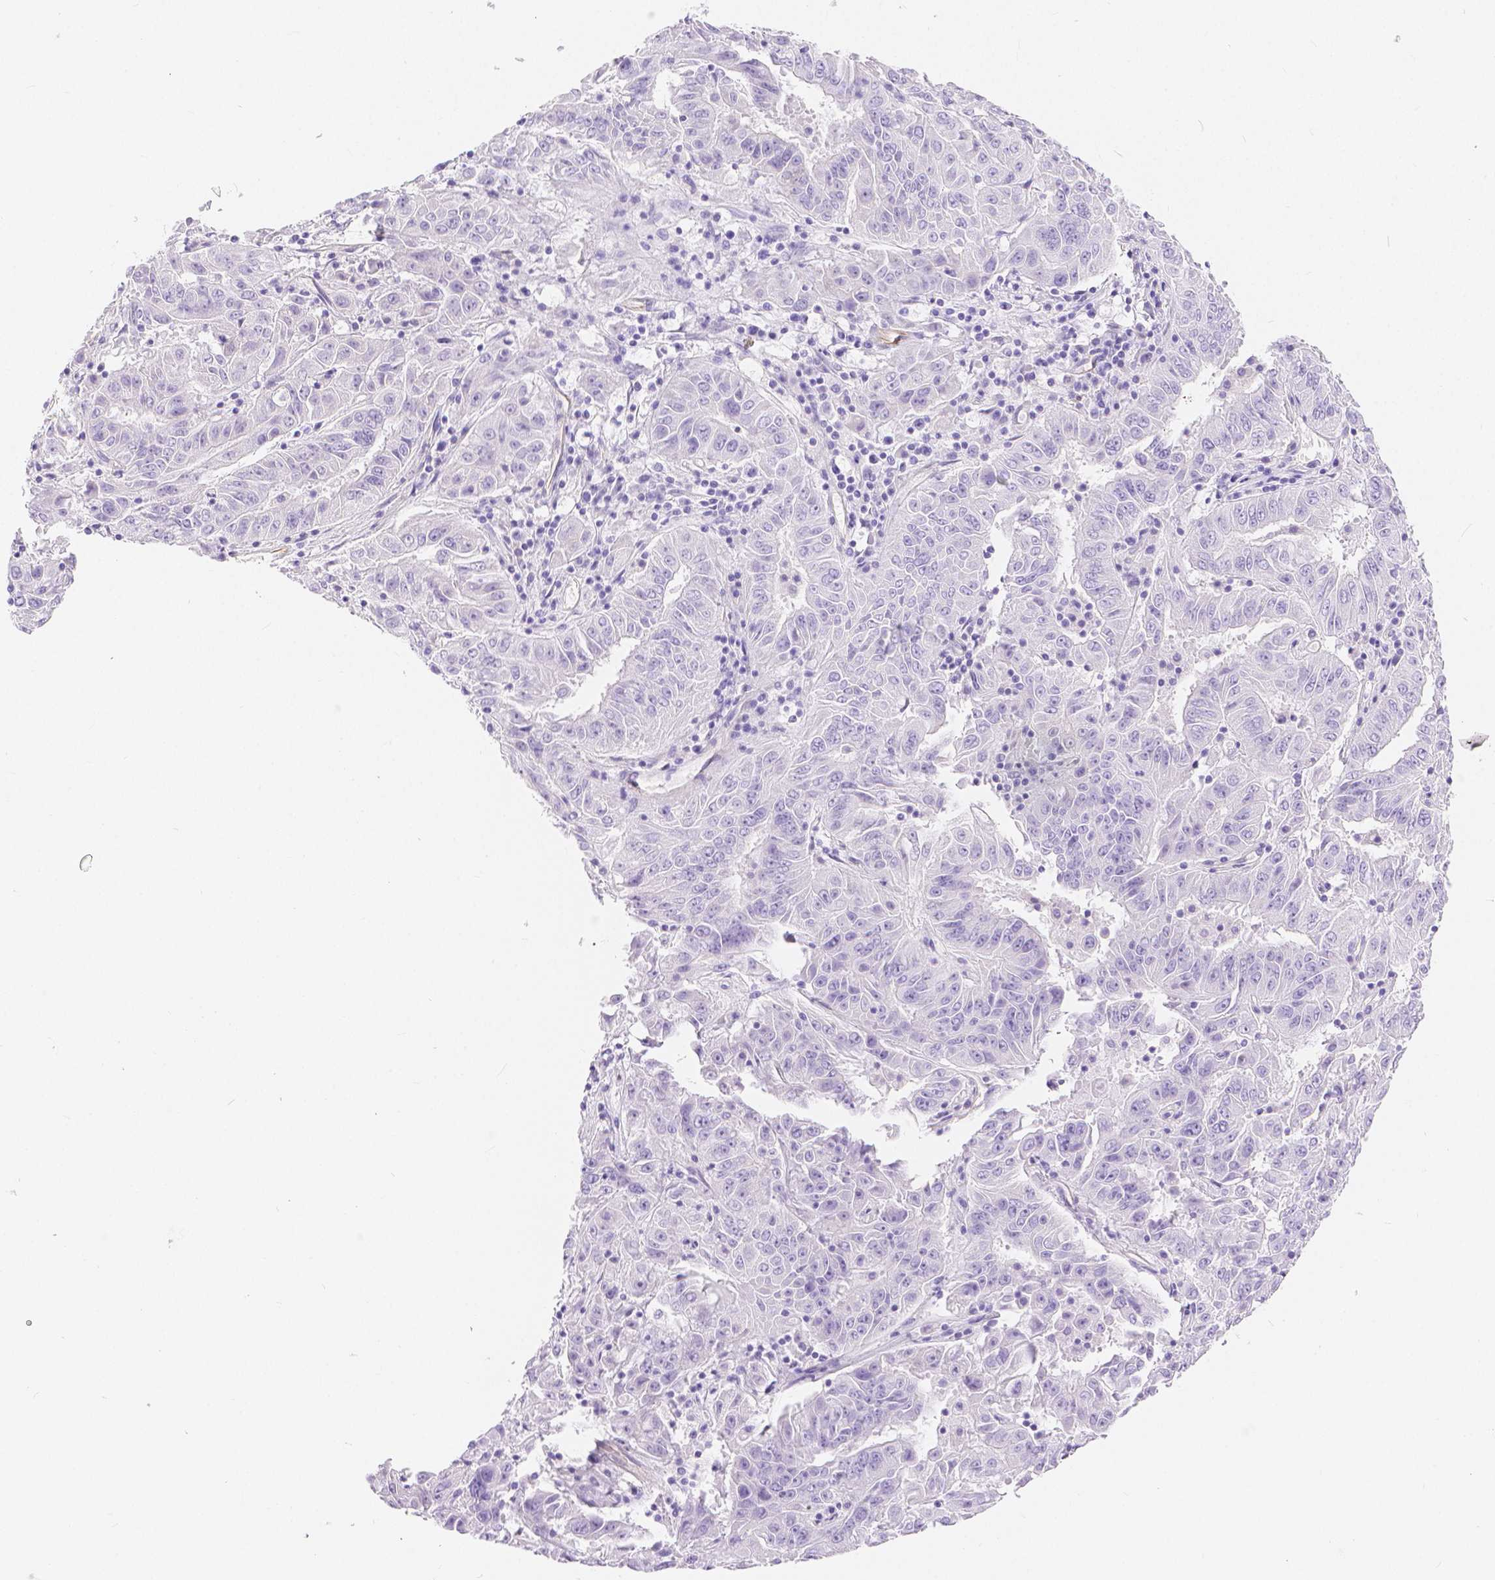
{"staining": {"intensity": "negative", "quantity": "none", "location": "none"}, "tissue": "pancreatic cancer", "cell_type": "Tumor cells", "image_type": "cancer", "snomed": [{"axis": "morphology", "description": "Adenocarcinoma, NOS"}, {"axis": "topography", "description": "Pancreas"}], "caption": "Immunohistochemistry (IHC) micrograph of neoplastic tissue: human pancreatic cancer (adenocarcinoma) stained with DAB (3,3'-diaminobenzidine) shows no significant protein staining in tumor cells.", "gene": "SLC27A5", "patient": {"sex": "male", "age": 63}}